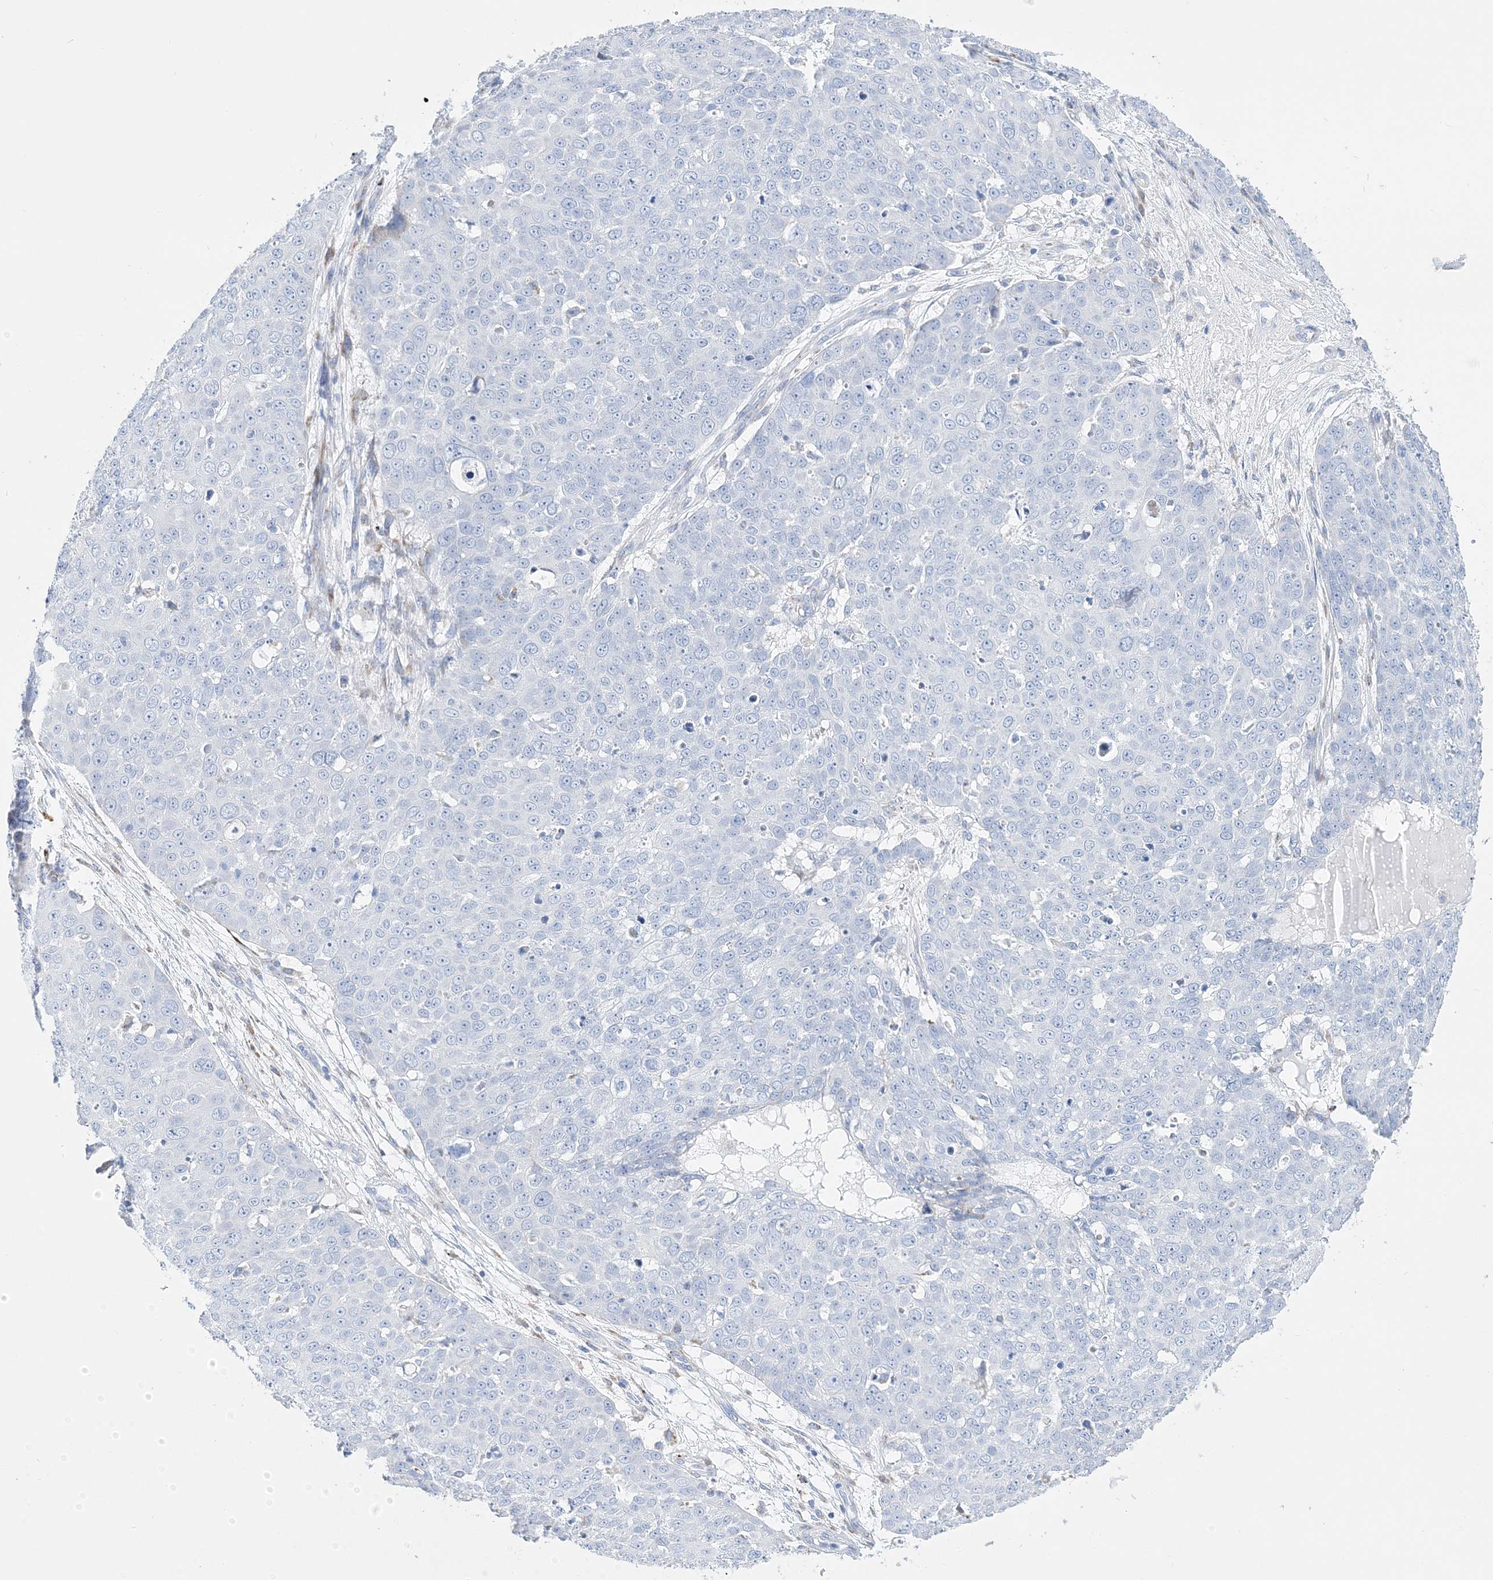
{"staining": {"intensity": "negative", "quantity": "none", "location": "none"}, "tissue": "skin cancer", "cell_type": "Tumor cells", "image_type": "cancer", "snomed": [{"axis": "morphology", "description": "Squamous cell carcinoma, NOS"}, {"axis": "topography", "description": "Skin"}], "caption": "Squamous cell carcinoma (skin) was stained to show a protein in brown. There is no significant staining in tumor cells.", "gene": "TSPYL6", "patient": {"sex": "male", "age": 71}}